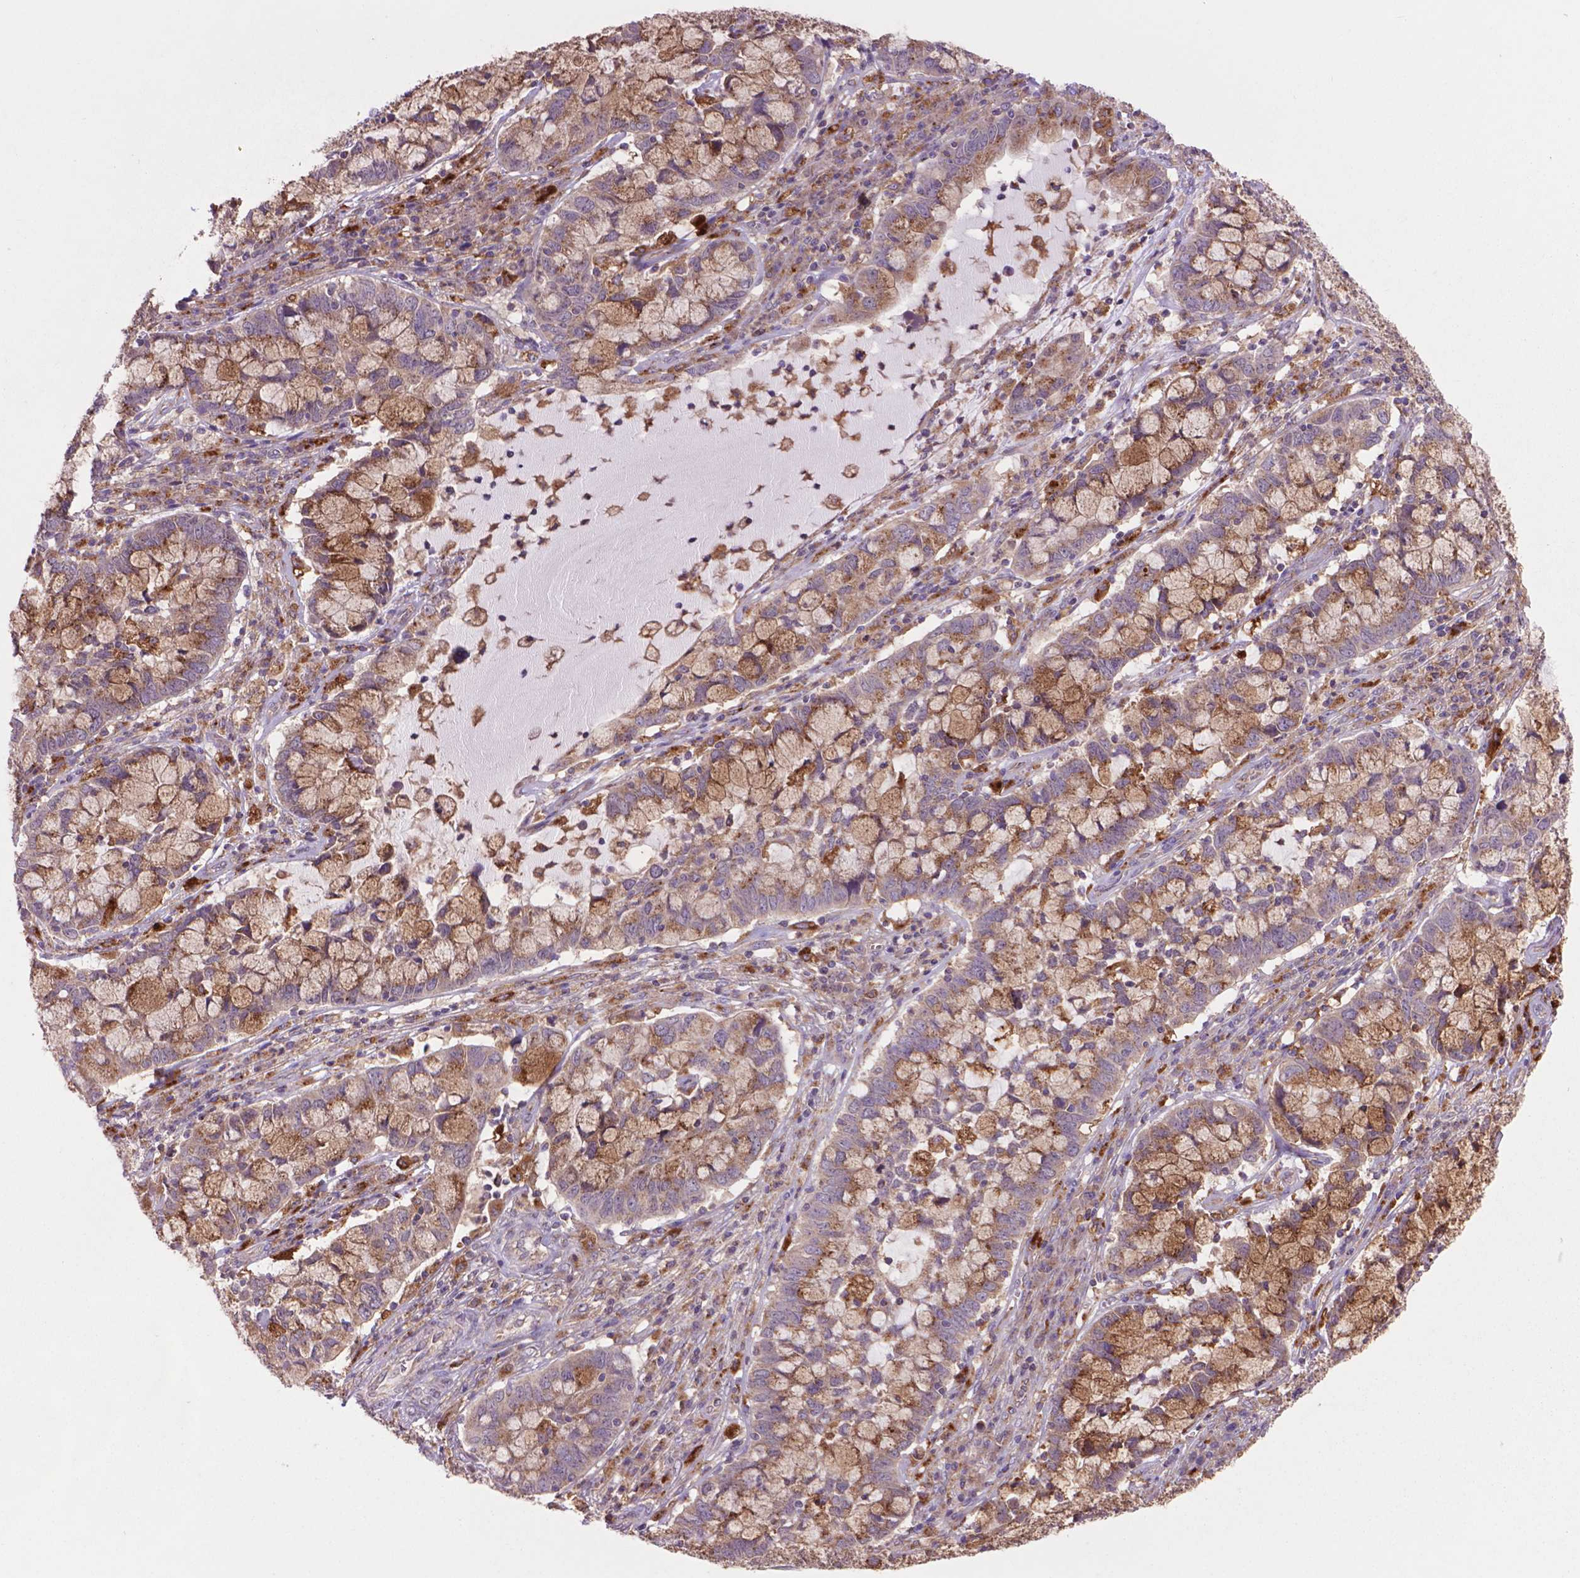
{"staining": {"intensity": "moderate", "quantity": ">75%", "location": "cytoplasmic/membranous"}, "tissue": "cervical cancer", "cell_type": "Tumor cells", "image_type": "cancer", "snomed": [{"axis": "morphology", "description": "Adenocarcinoma, NOS"}, {"axis": "topography", "description": "Cervix"}], "caption": "The immunohistochemical stain shows moderate cytoplasmic/membranous expression in tumor cells of adenocarcinoma (cervical) tissue. Using DAB (3,3'-diaminobenzidine) (brown) and hematoxylin (blue) stains, captured at high magnification using brightfield microscopy.", "gene": "GLB1", "patient": {"sex": "female", "age": 40}}